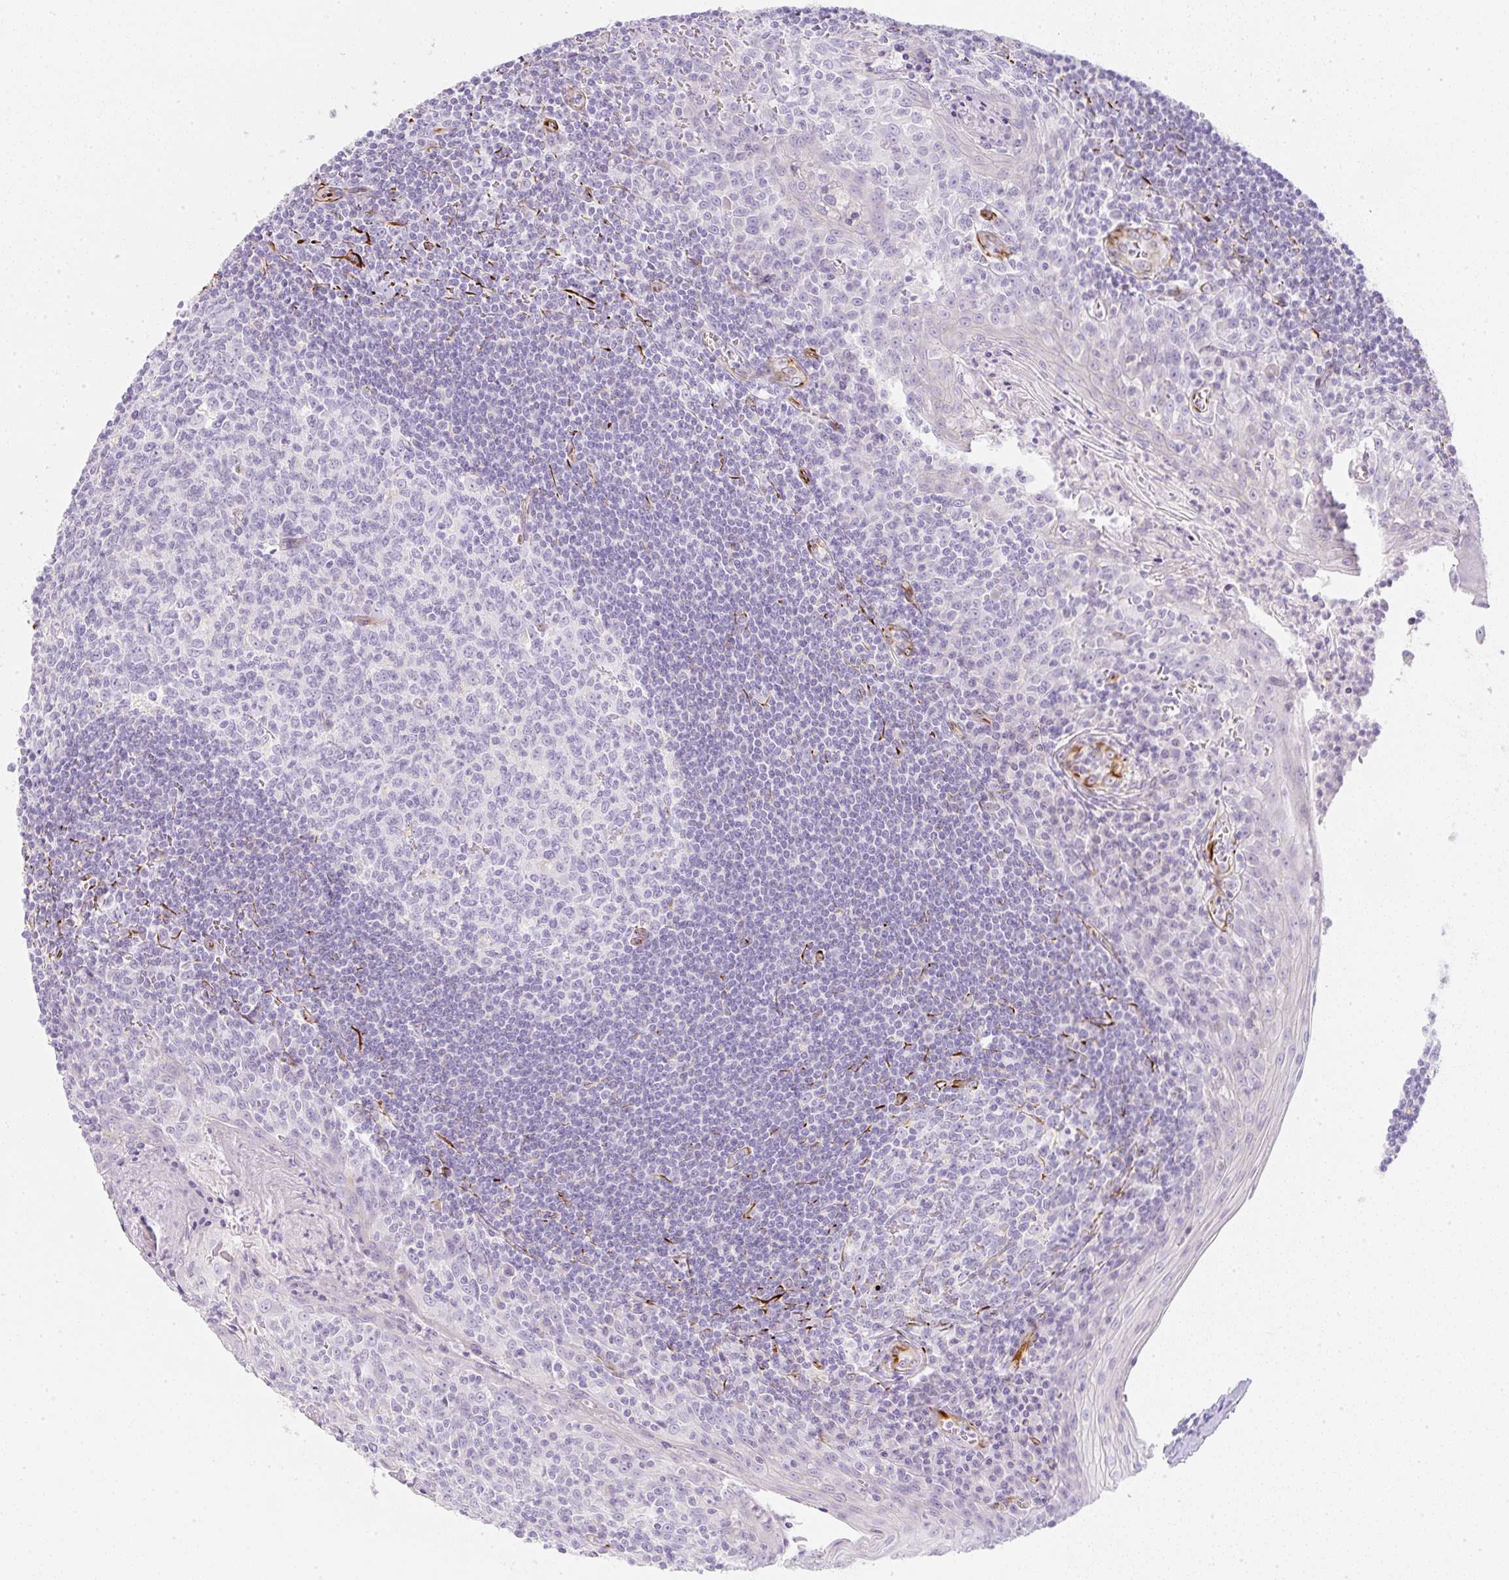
{"staining": {"intensity": "negative", "quantity": "none", "location": "none"}, "tissue": "tonsil", "cell_type": "Germinal center cells", "image_type": "normal", "snomed": [{"axis": "morphology", "description": "Normal tissue, NOS"}, {"axis": "topography", "description": "Tonsil"}], "caption": "Image shows no protein staining in germinal center cells of unremarkable tonsil. (DAB (3,3'-diaminobenzidine) immunohistochemistry (IHC), high magnification).", "gene": "ZNF689", "patient": {"sex": "male", "age": 27}}